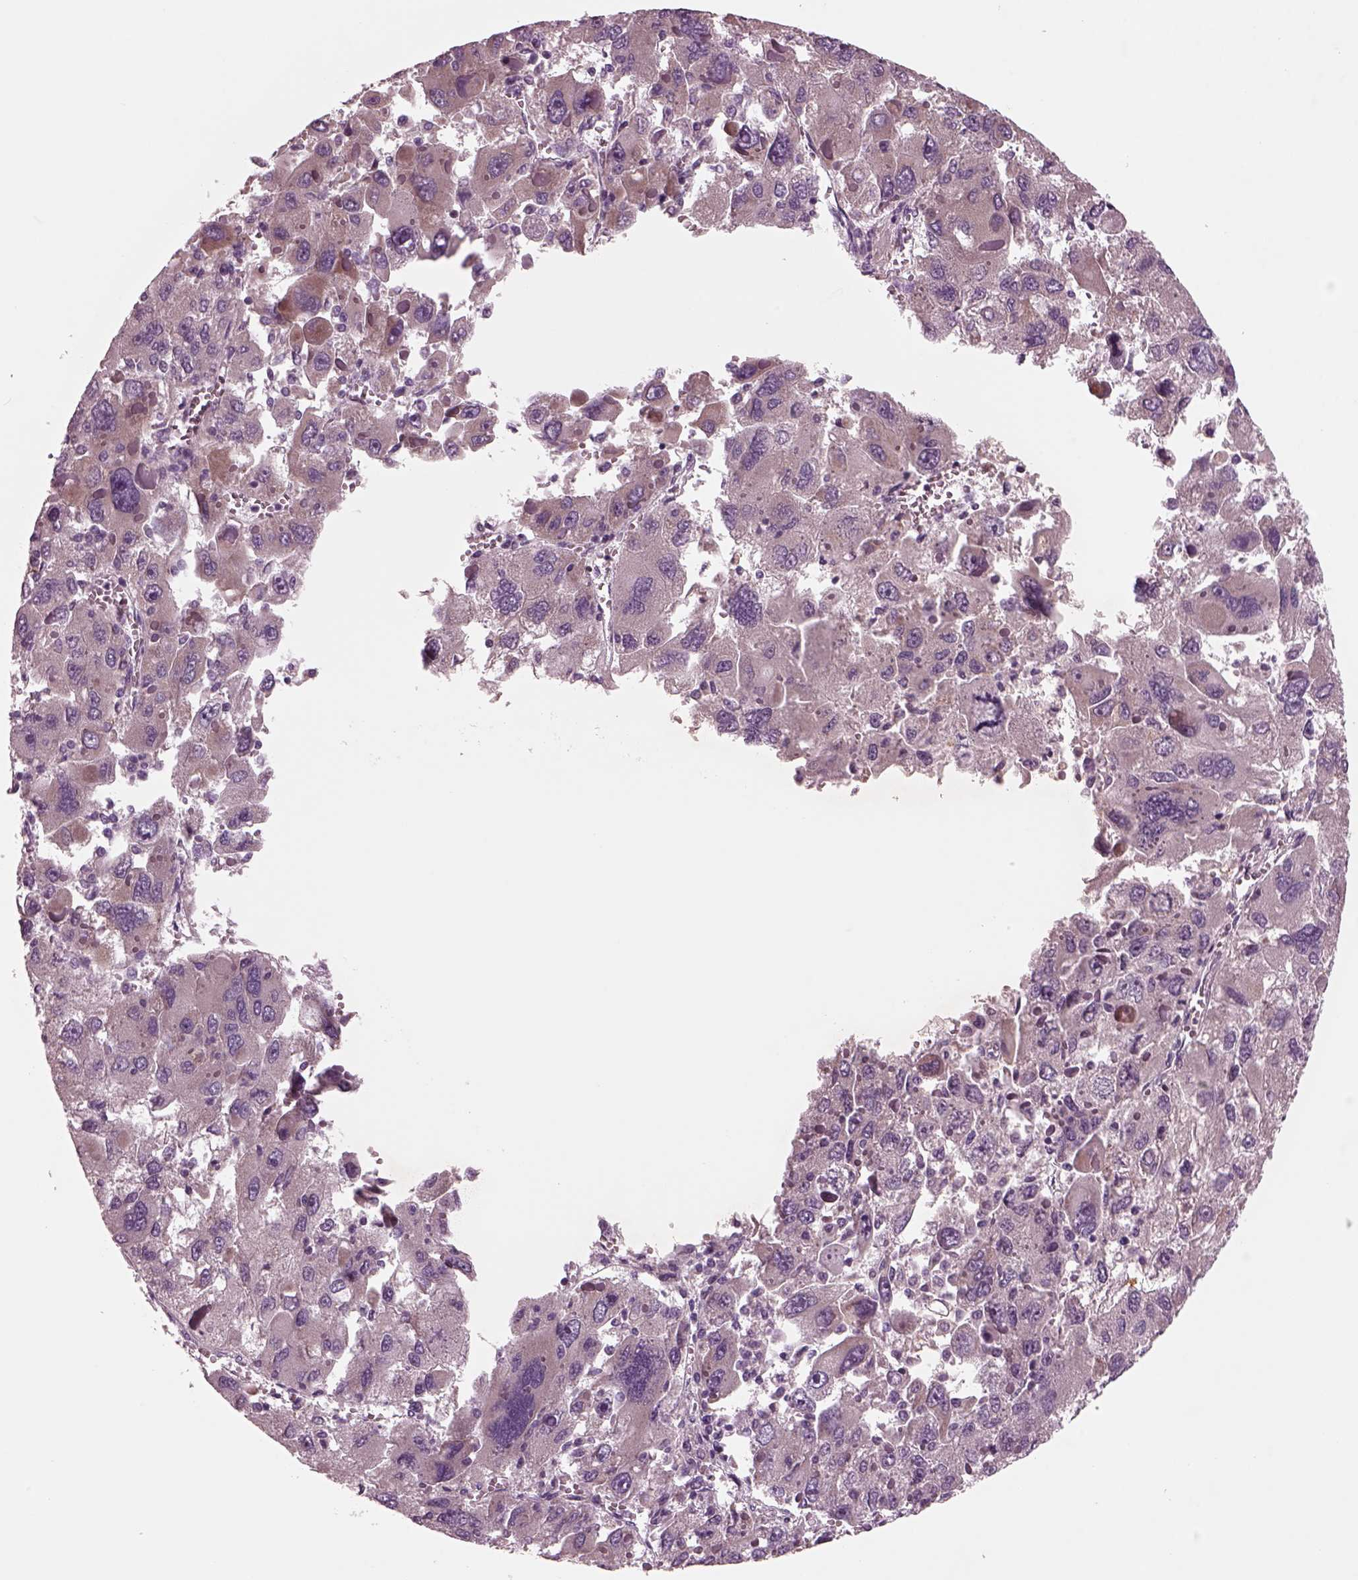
{"staining": {"intensity": "weak", "quantity": "<25%", "location": "cytoplasmic/membranous"}, "tissue": "liver cancer", "cell_type": "Tumor cells", "image_type": "cancer", "snomed": [{"axis": "morphology", "description": "Carcinoma, Hepatocellular, NOS"}, {"axis": "topography", "description": "Liver"}], "caption": "Immunohistochemistry micrograph of human liver hepatocellular carcinoma stained for a protein (brown), which reveals no staining in tumor cells.", "gene": "AP4M1", "patient": {"sex": "female", "age": 41}}